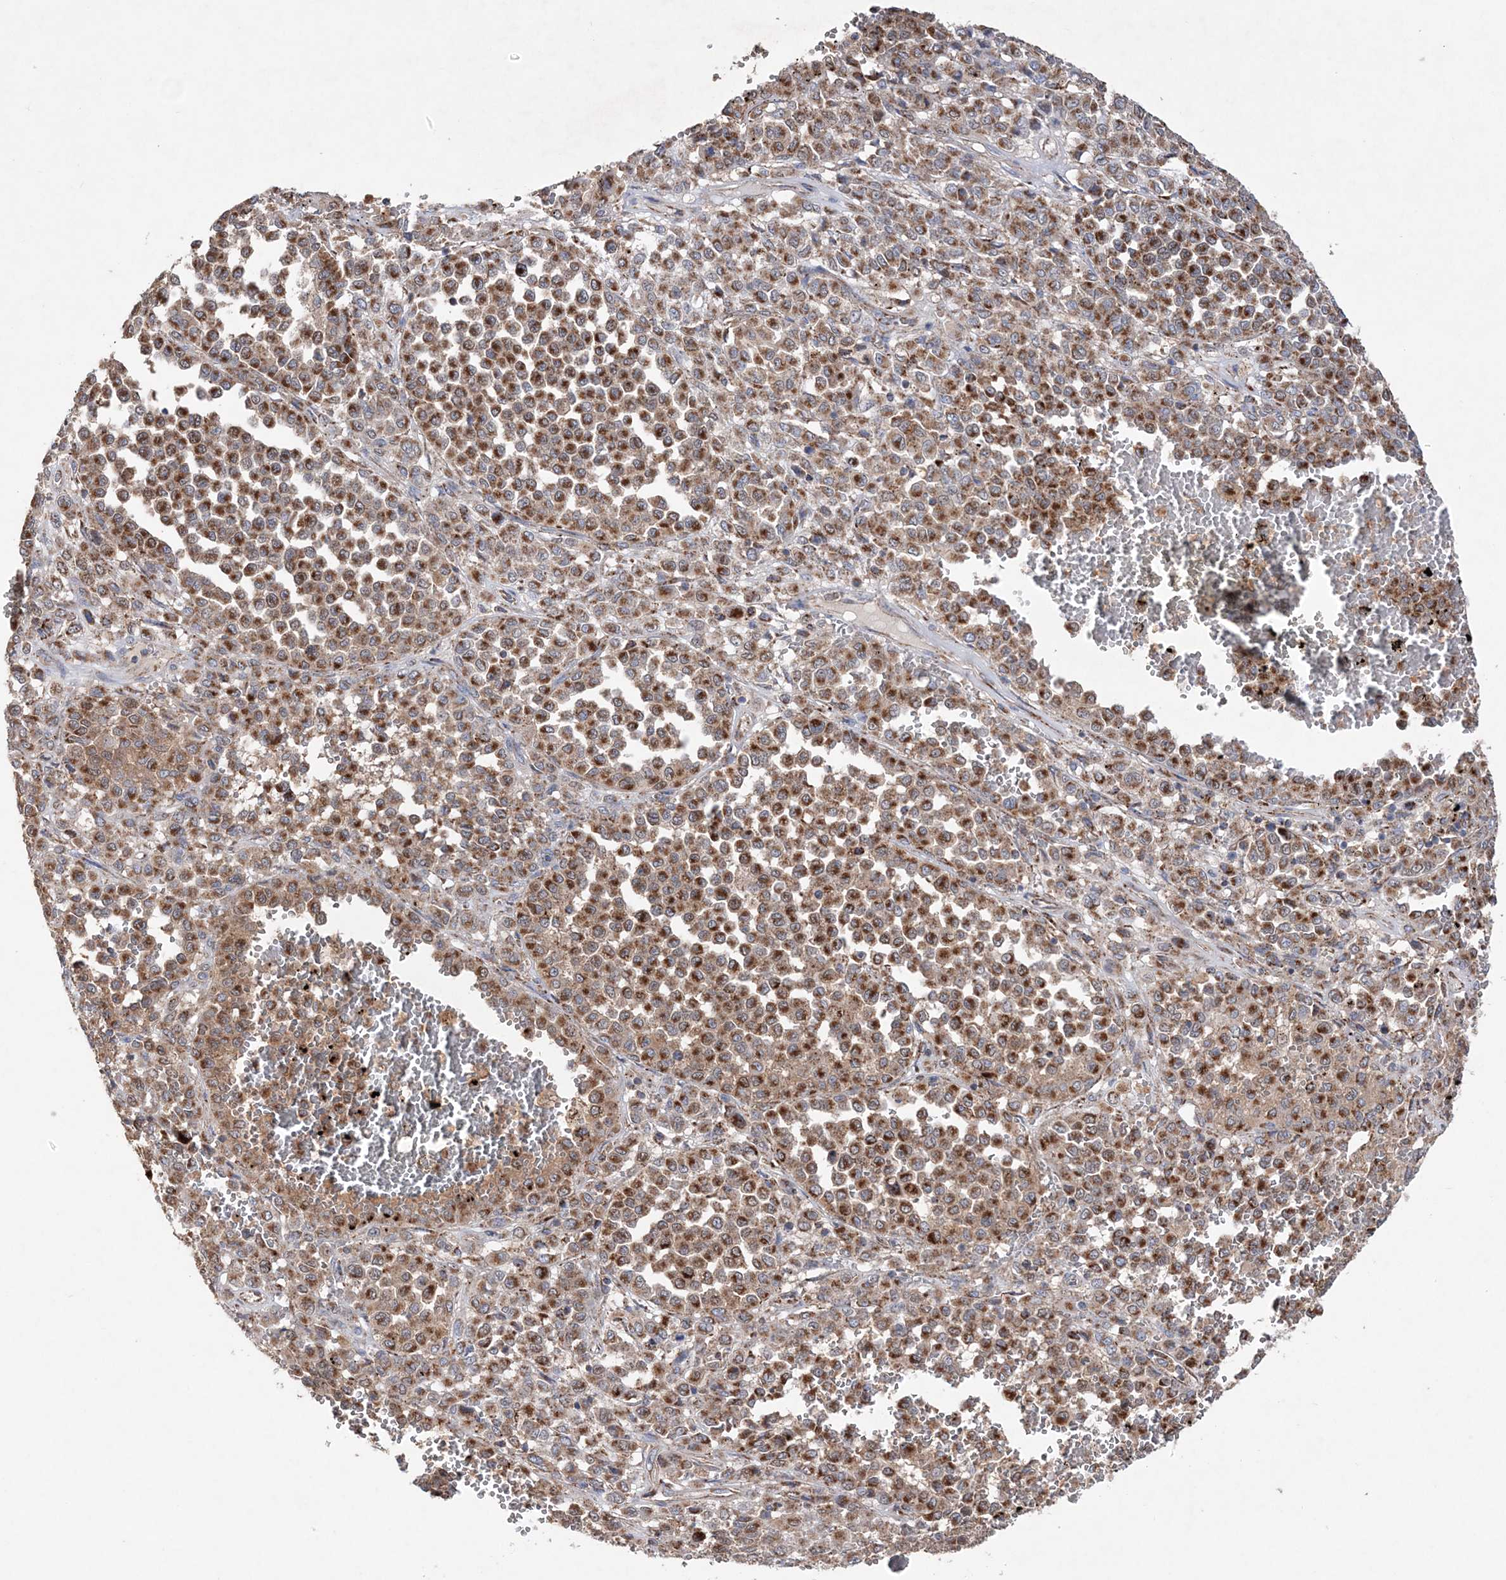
{"staining": {"intensity": "strong", "quantity": ">75%", "location": "cytoplasmic/membranous"}, "tissue": "melanoma", "cell_type": "Tumor cells", "image_type": "cancer", "snomed": [{"axis": "morphology", "description": "Malignant melanoma, Metastatic site"}, {"axis": "topography", "description": "Pancreas"}], "caption": "Immunohistochemical staining of human malignant melanoma (metastatic site) shows strong cytoplasmic/membranous protein positivity in approximately >75% of tumor cells.", "gene": "NGLY1", "patient": {"sex": "female", "age": 30}}